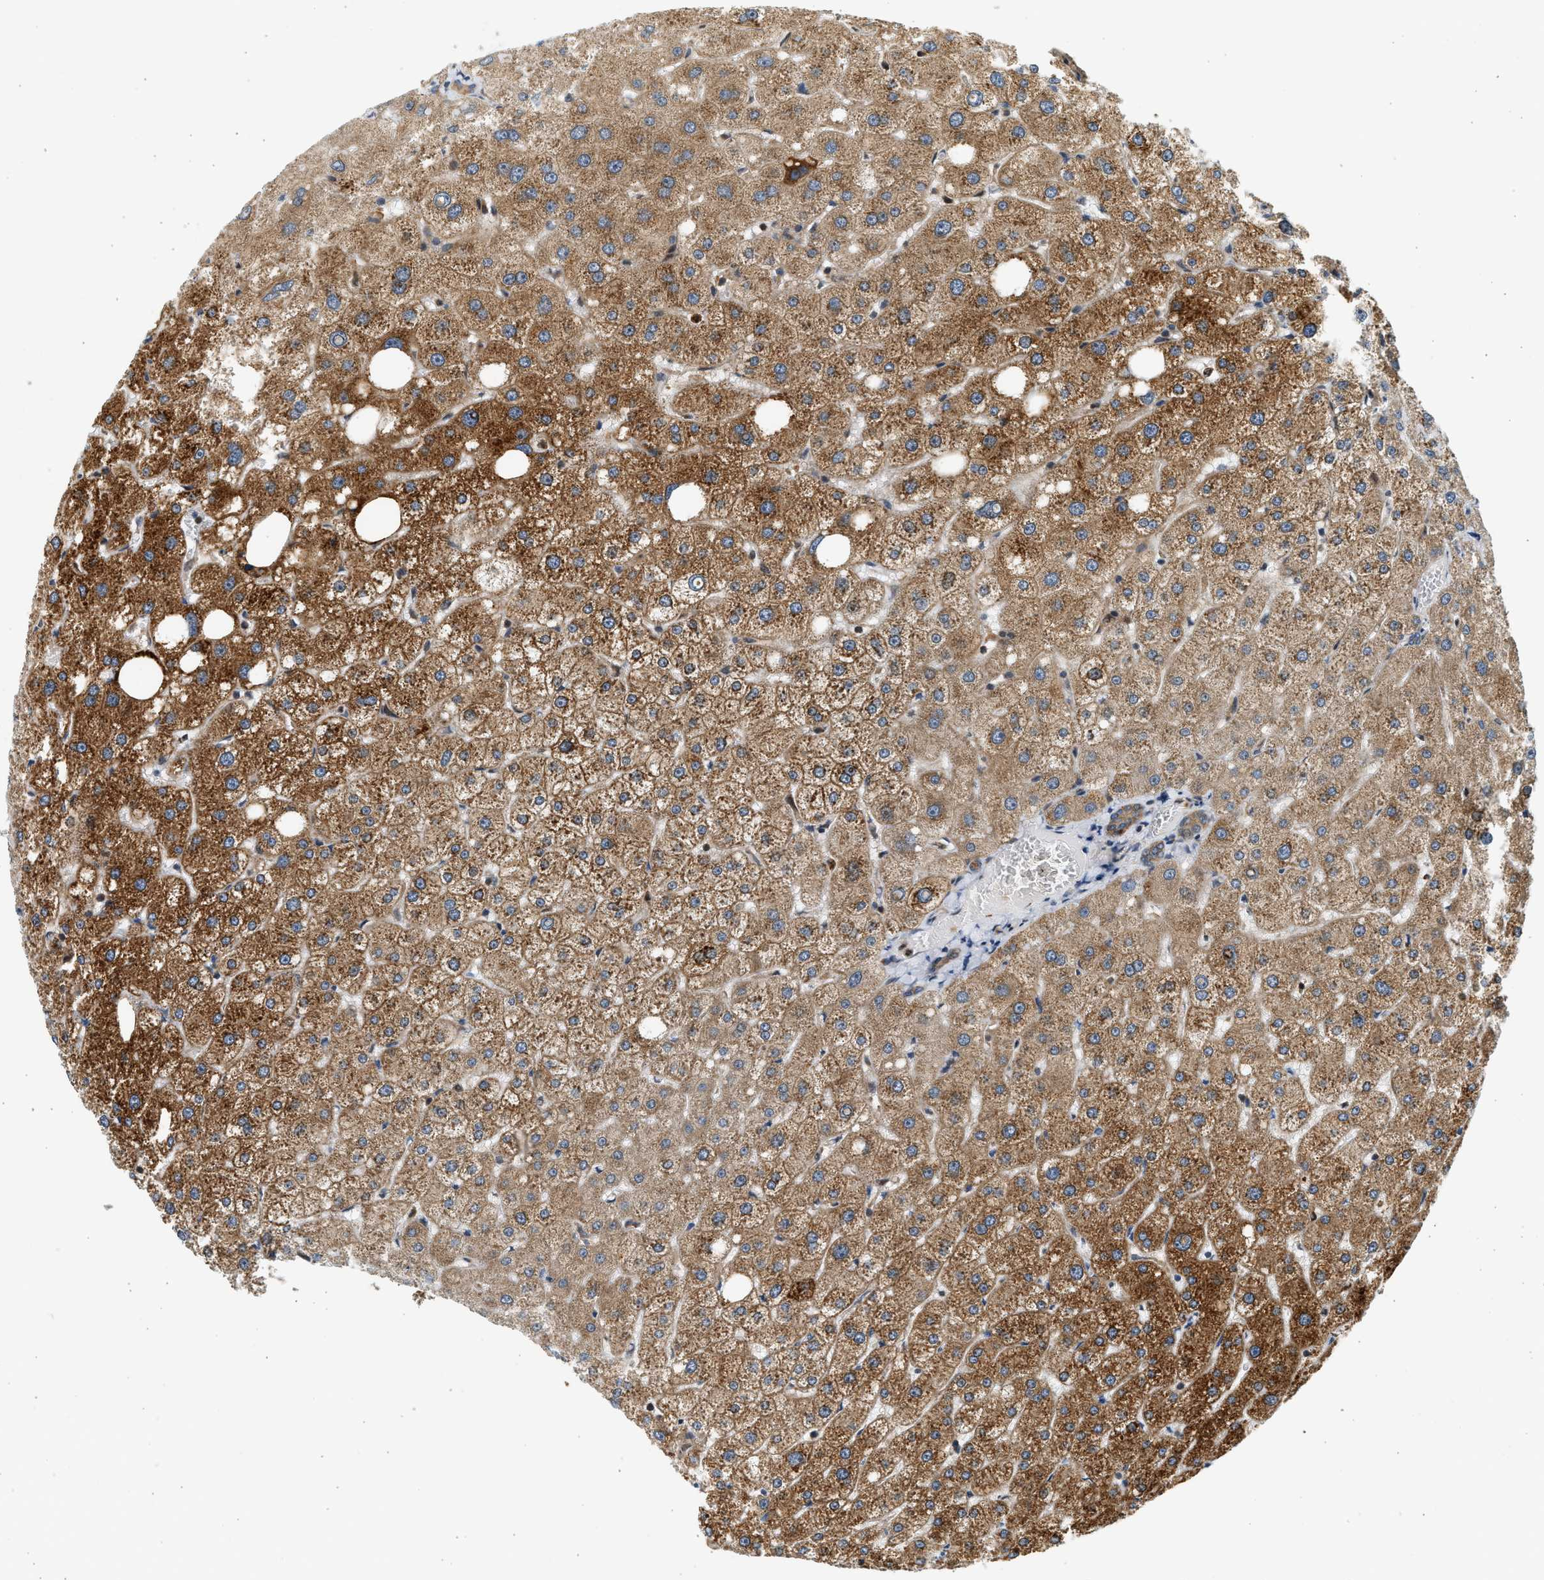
{"staining": {"intensity": "moderate", "quantity": "25%-75%", "location": "cytoplasmic/membranous"}, "tissue": "liver", "cell_type": "Cholangiocytes", "image_type": "normal", "snomed": [{"axis": "morphology", "description": "Normal tissue, NOS"}, {"axis": "topography", "description": "Liver"}], "caption": "Cholangiocytes reveal moderate cytoplasmic/membranous staining in approximately 25%-75% of cells in normal liver.", "gene": "NRSN2", "patient": {"sex": "male", "age": 73}}